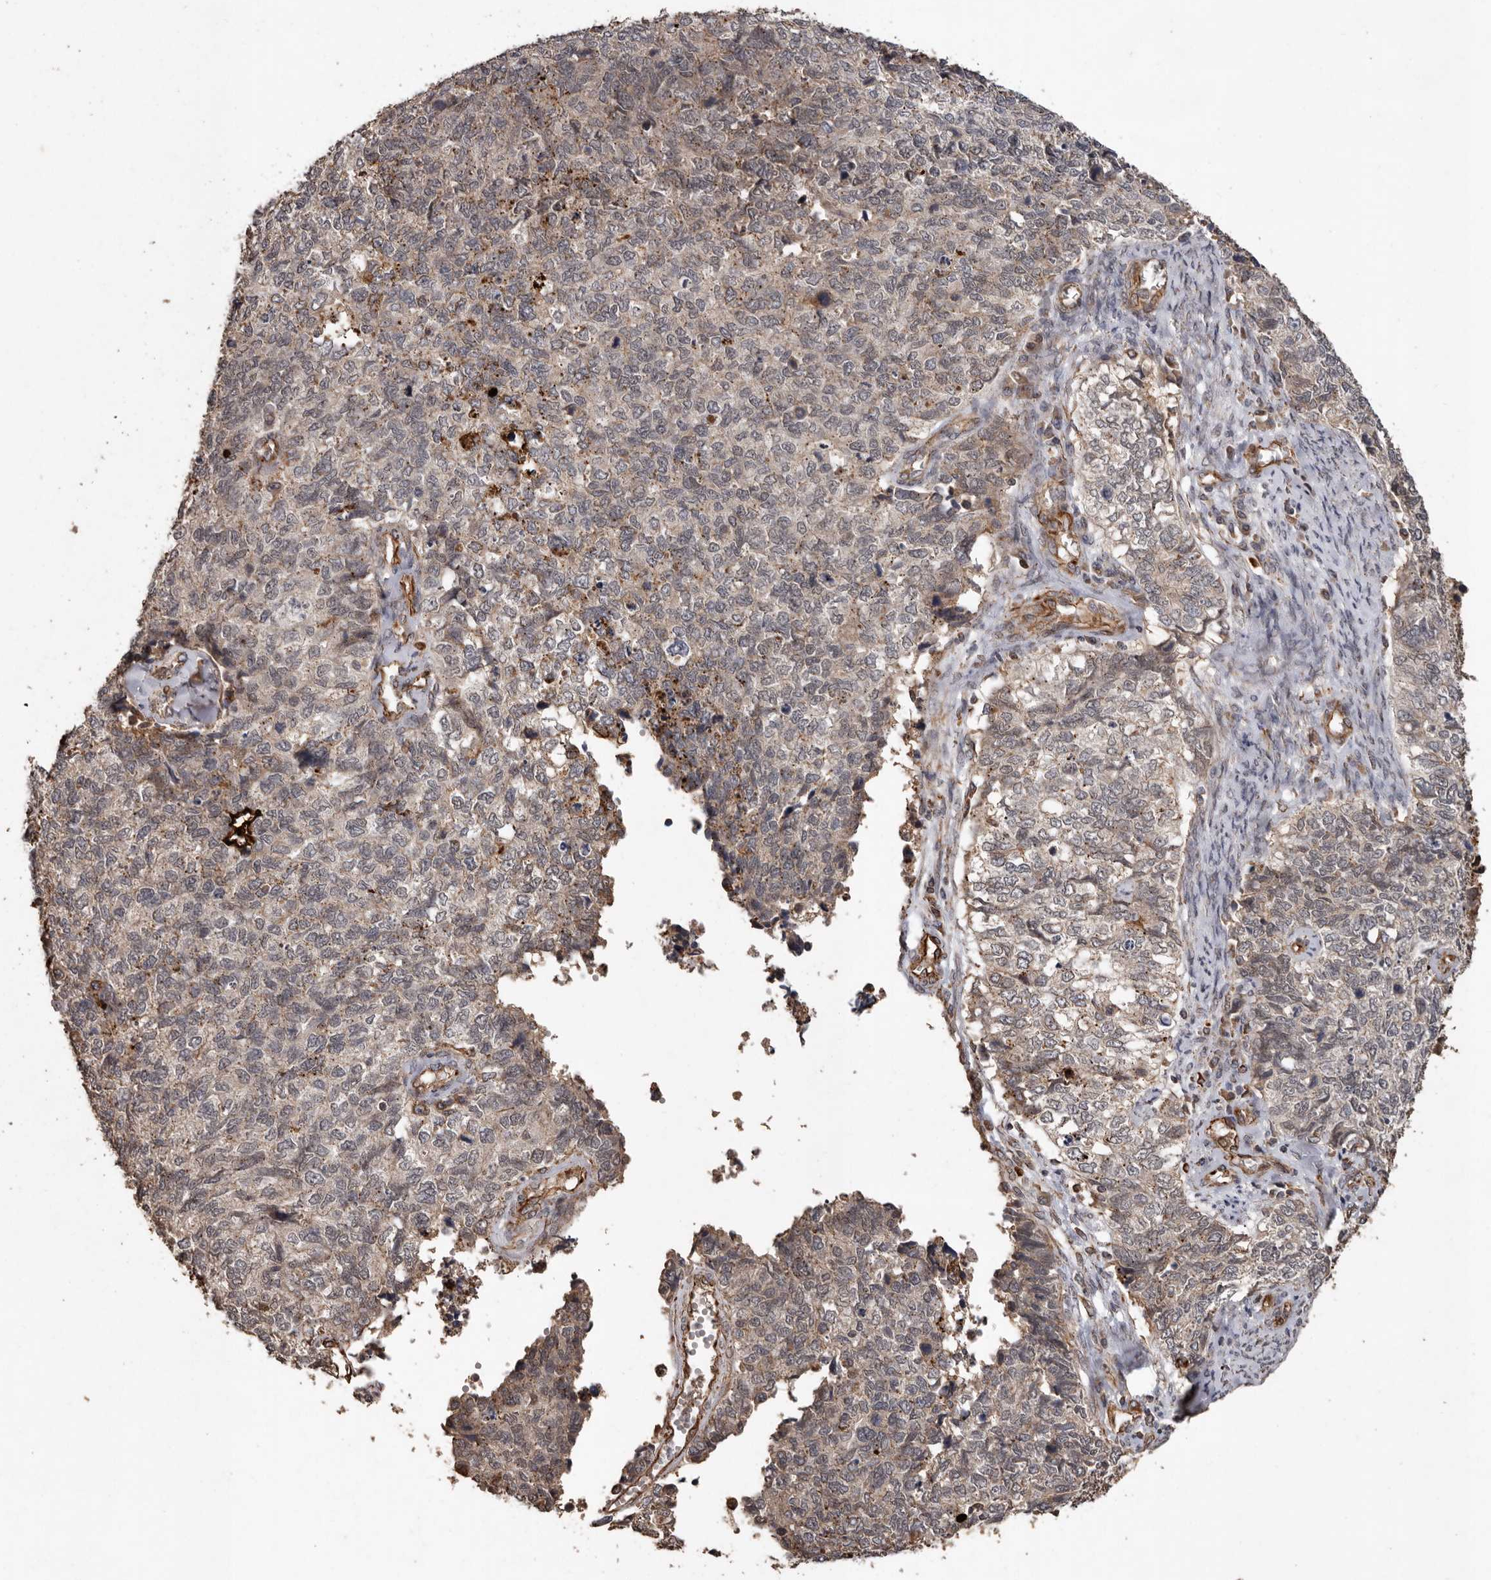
{"staining": {"intensity": "weak", "quantity": "<25%", "location": "cytoplasmic/membranous"}, "tissue": "cervical cancer", "cell_type": "Tumor cells", "image_type": "cancer", "snomed": [{"axis": "morphology", "description": "Squamous cell carcinoma, NOS"}, {"axis": "topography", "description": "Cervix"}], "caption": "Immunohistochemistry (IHC) histopathology image of neoplastic tissue: cervical cancer stained with DAB (3,3'-diaminobenzidine) shows no significant protein expression in tumor cells.", "gene": "BRAT1", "patient": {"sex": "female", "age": 63}}